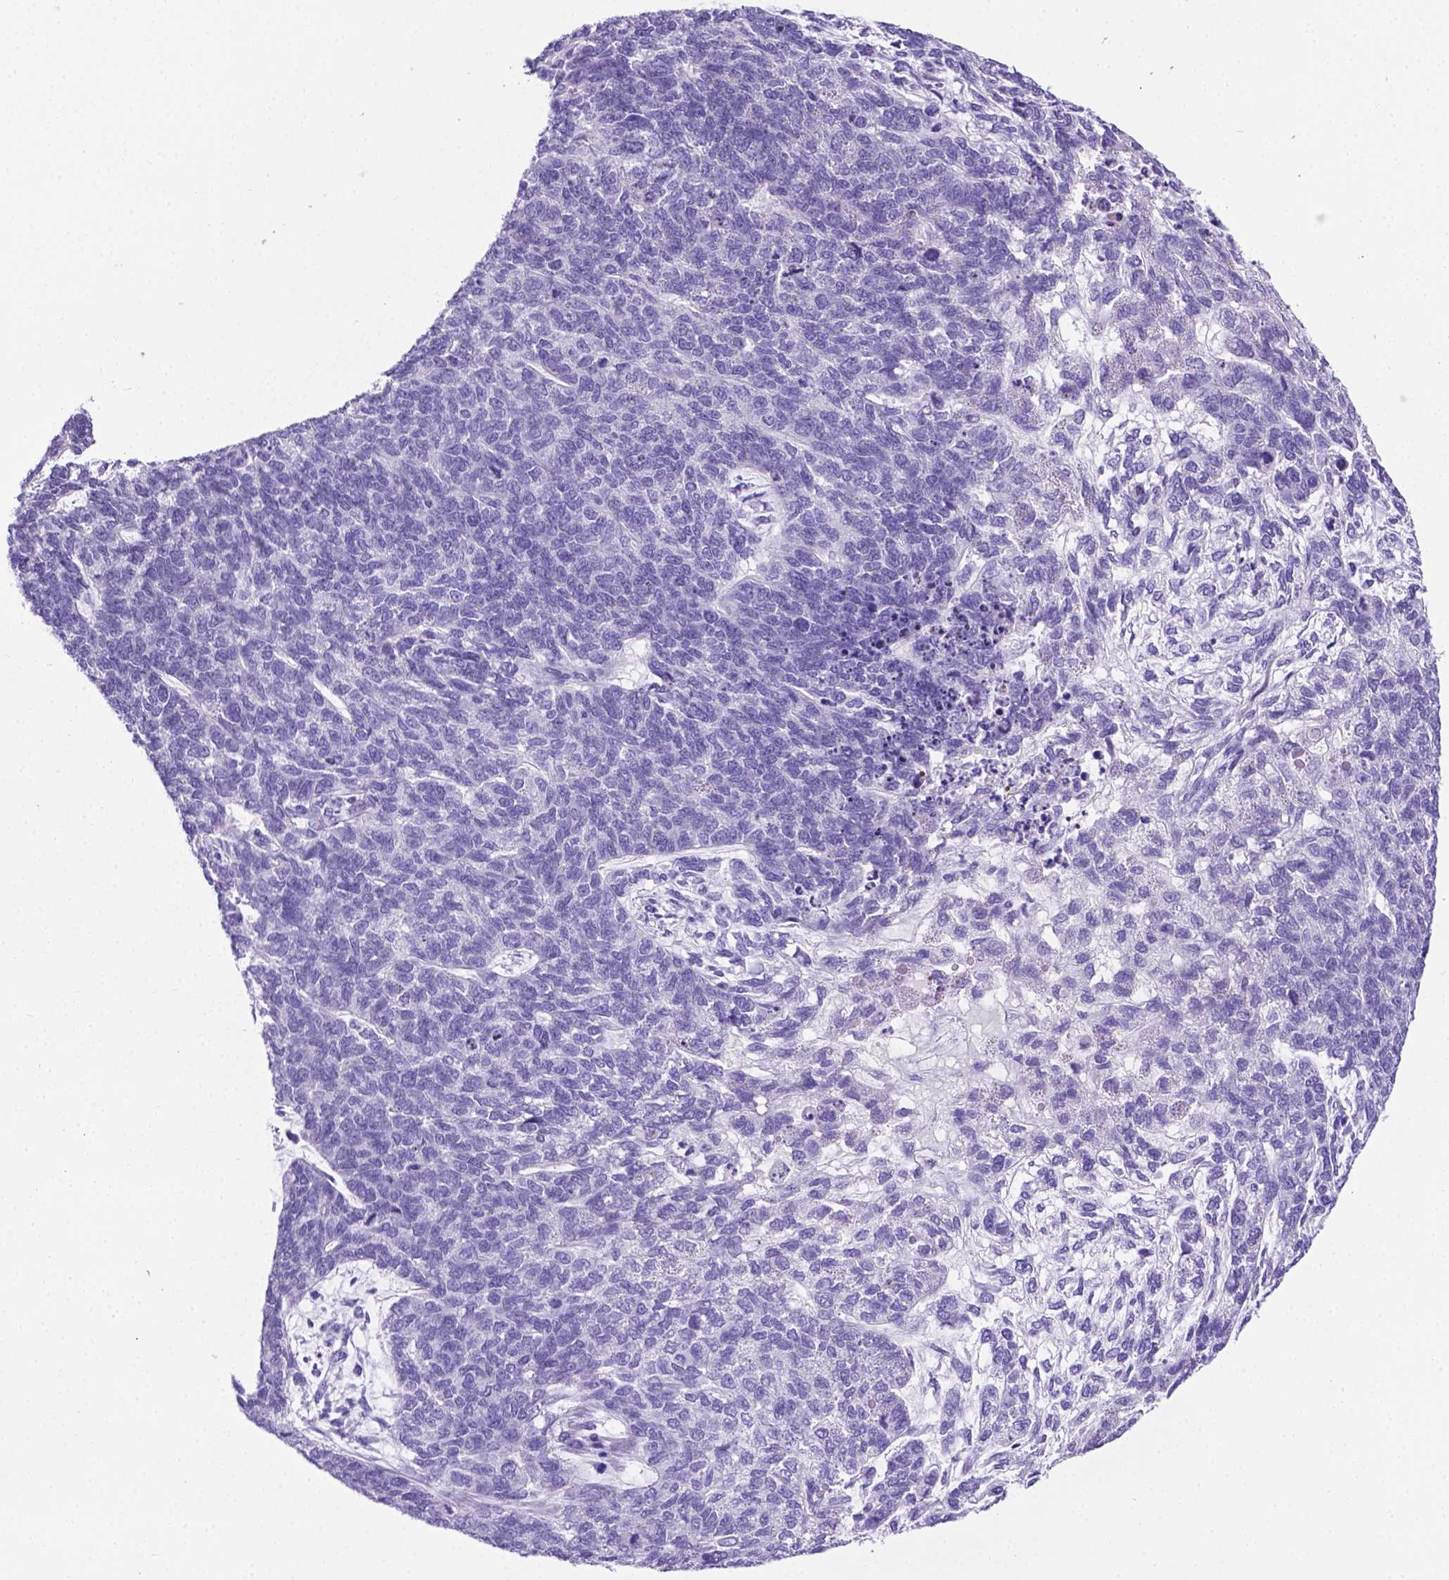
{"staining": {"intensity": "negative", "quantity": "none", "location": "none"}, "tissue": "cervical cancer", "cell_type": "Tumor cells", "image_type": "cancer", "snomed": [{"axis": "morphology", "description": "Squamous cell carcinoma, NOS"}, {"axis": "topography", "description": "Cervix"}], "caption": "High power microscopy image of an immunohistochemistry (IHC) histopathology image of cervical cancer, revealing no significant expression in tumor cells.", "gene": "C17orf107", "patient": {"sex": "female", "age": 63}}